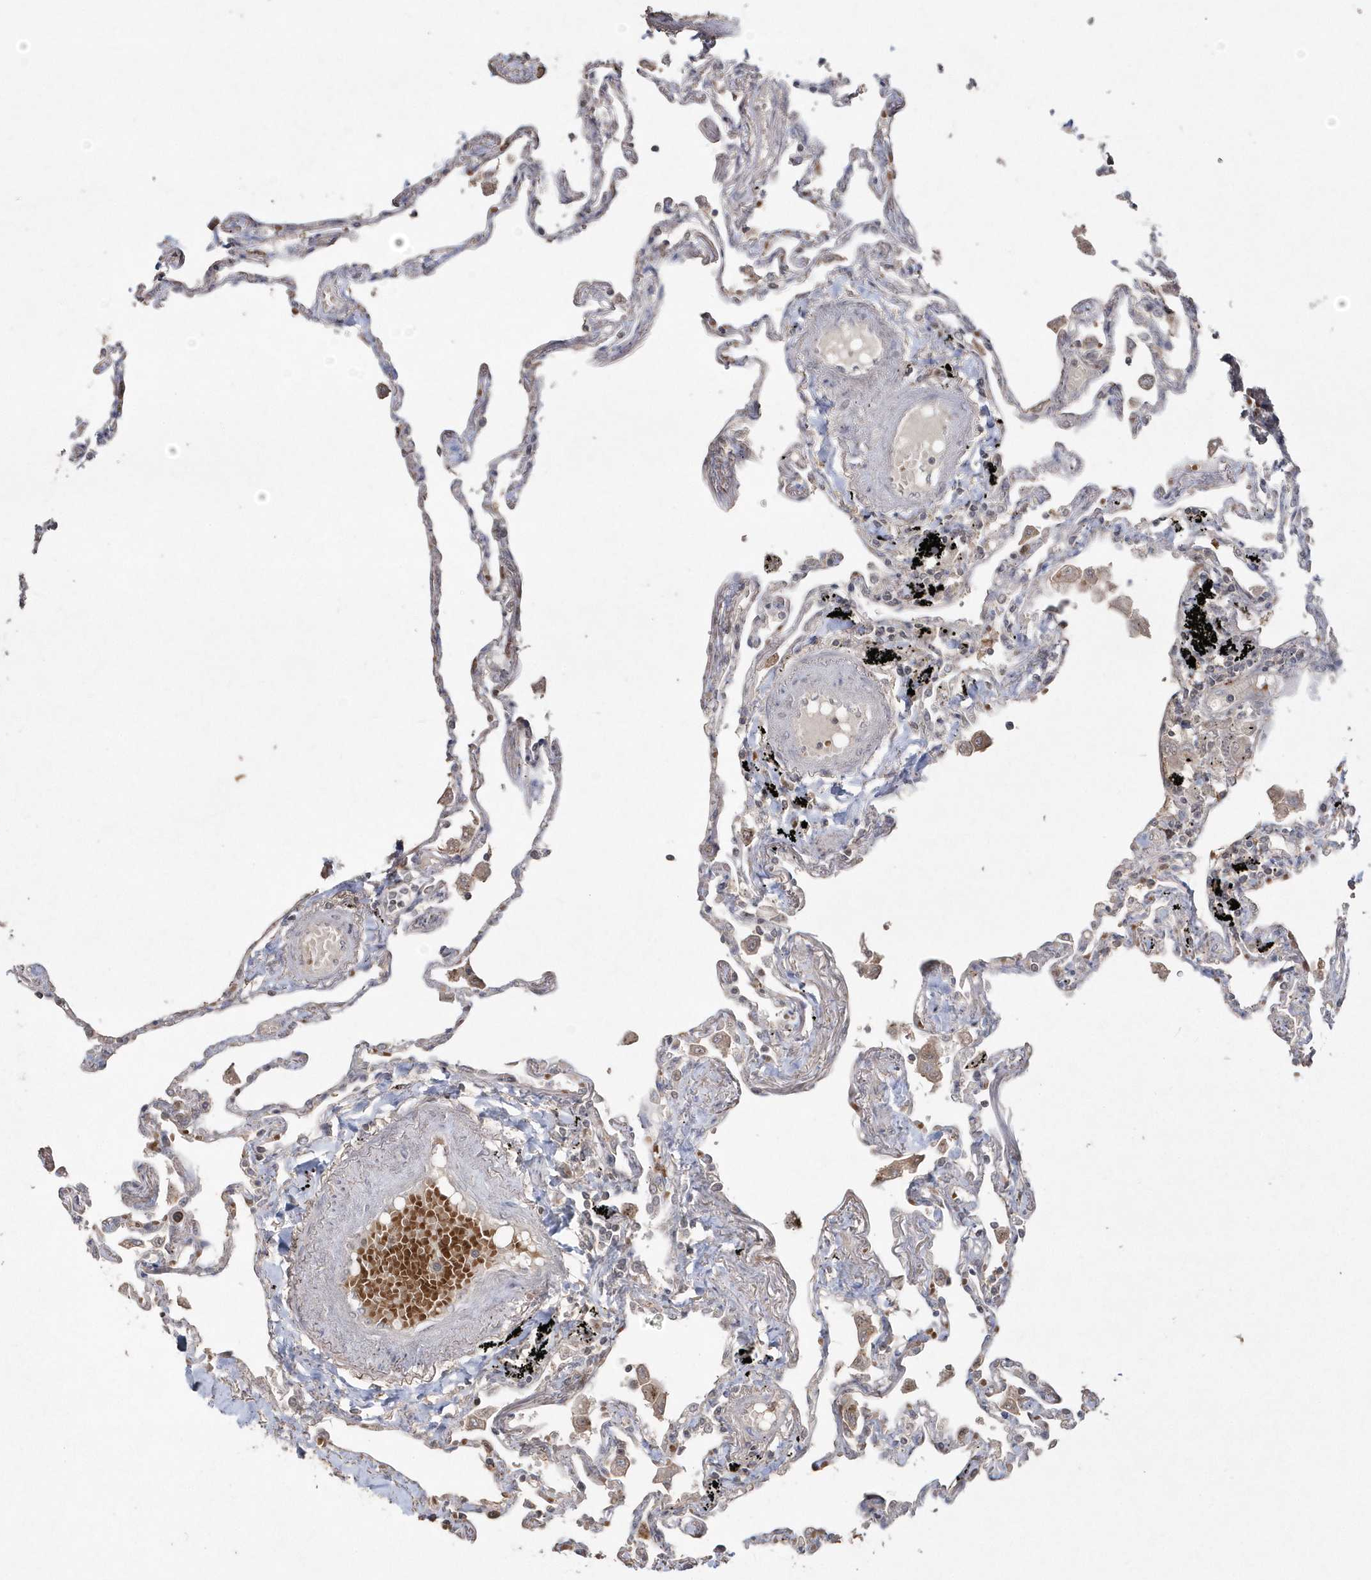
{"staining": {"intensity": "moderate", "quantity": "<25%", "location": "cytoplasmic/membranous,nuclear"}, "tissue": "lung", "cell_type": "Alveolar cells", "image_type": "normal", "snomed": [{"axis": "morphology", "description": "Normal tissue, NOS"}, {"axis": "topography", "description": "Lung"}], "caption": "Alveolar cells reveal low levels of moderate cytoplasmic/membranous,nuclear positivity in approximately <25% of cells in benign human lung.", "gene": "GEMIN6", "patient": {"sex": "female", "age": 67}}